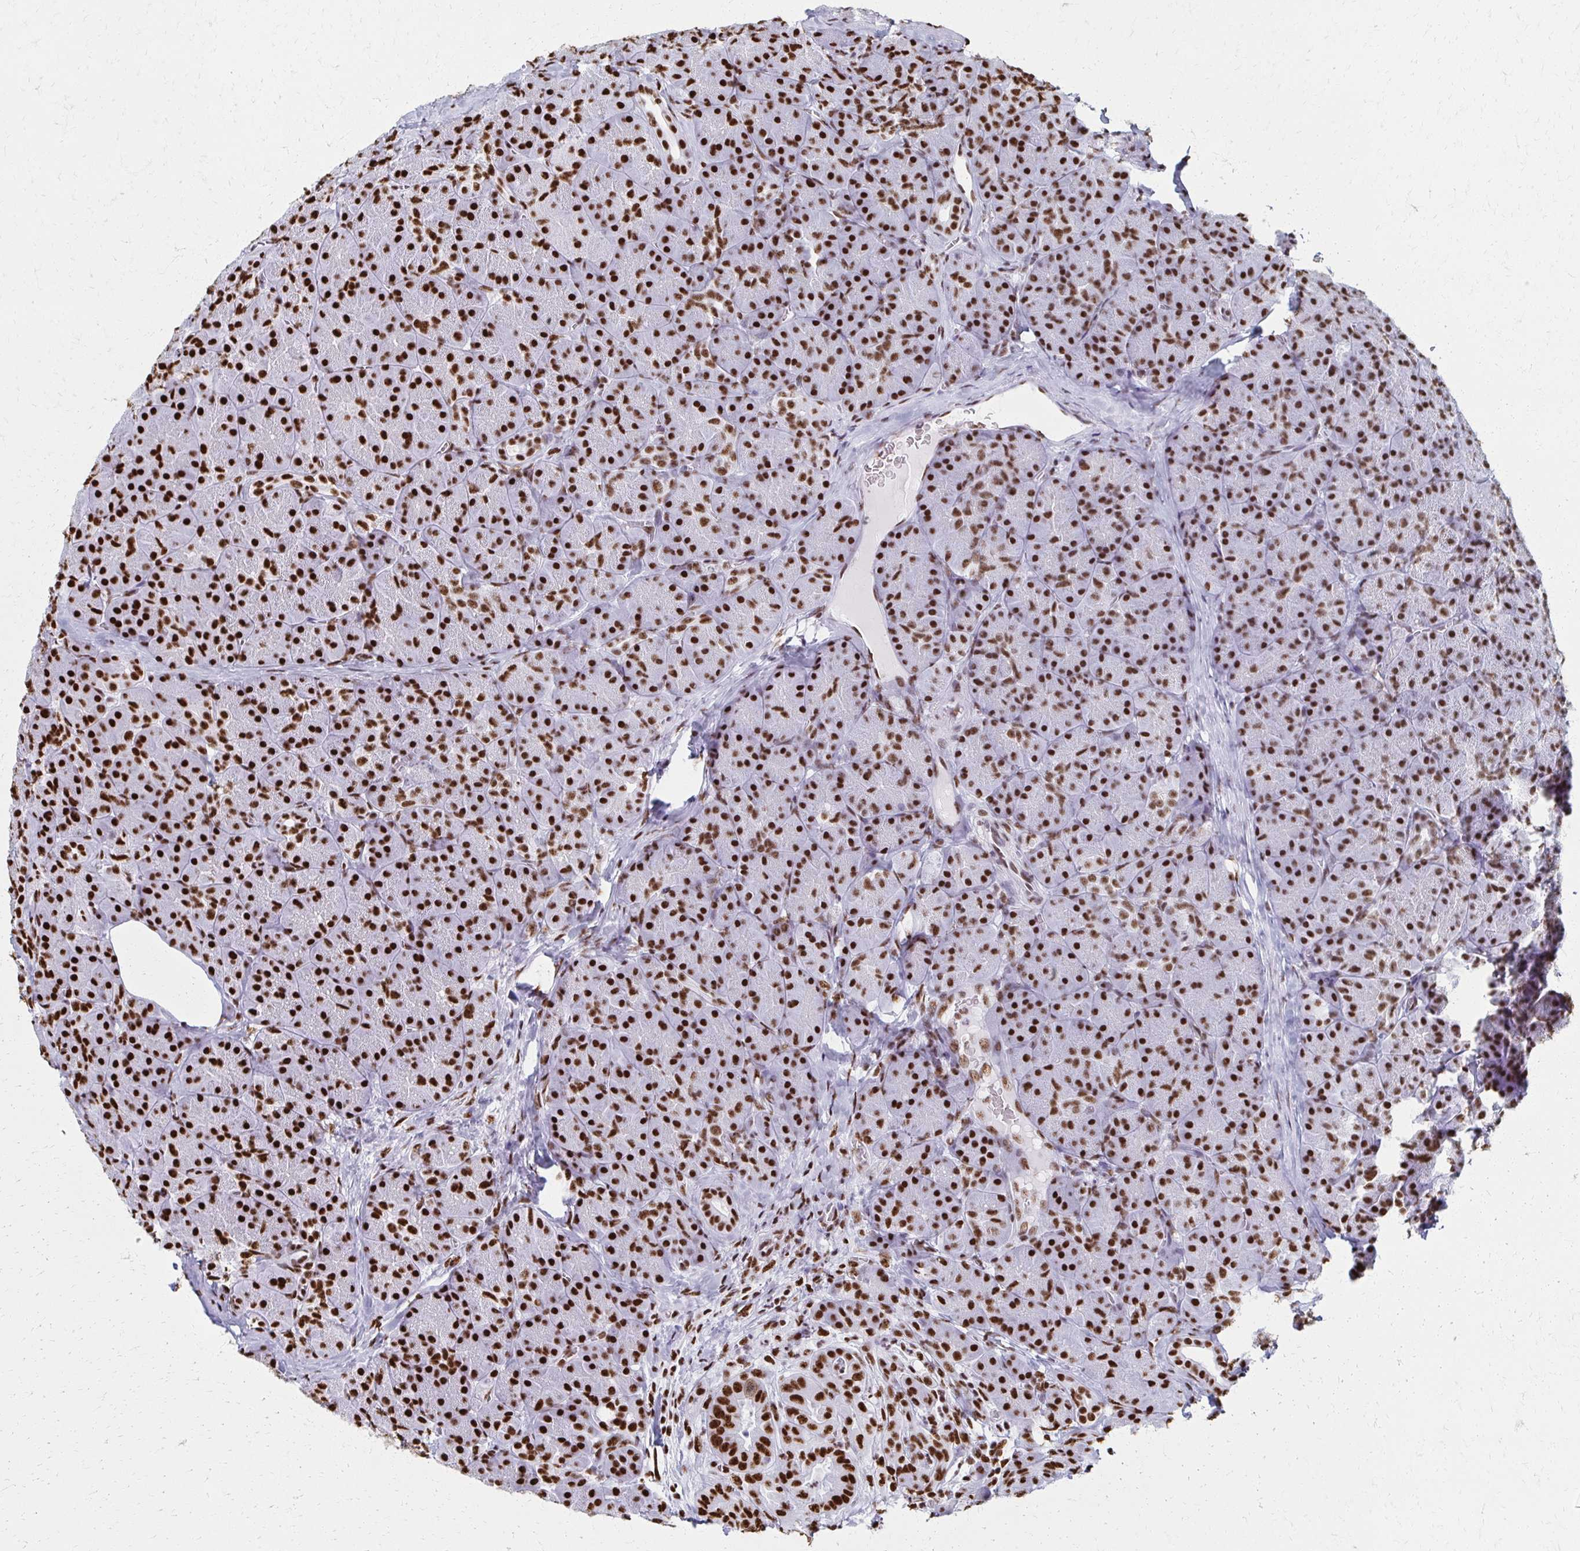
{"staining": {"intensity": "strong", "quantity": ">75%", "location": "nuclear"}, "tissue": "pancreas", "cell_type": "Exocrine glandular cells", "image_type": "normal", "snomed": [{"axis": "morphology", "description": "Normal tissue, NOS"}, {"axis": "topography", "description": "Pancreas"}], "caption": "Strong nuclear expression for a protein is appreciated in about >75% of exocrine glandular cells of unremarkable pancreas using immunohistochemistry (IHC).", "gene": "NONO", "patient": {"sex": "male", "age": 57}}